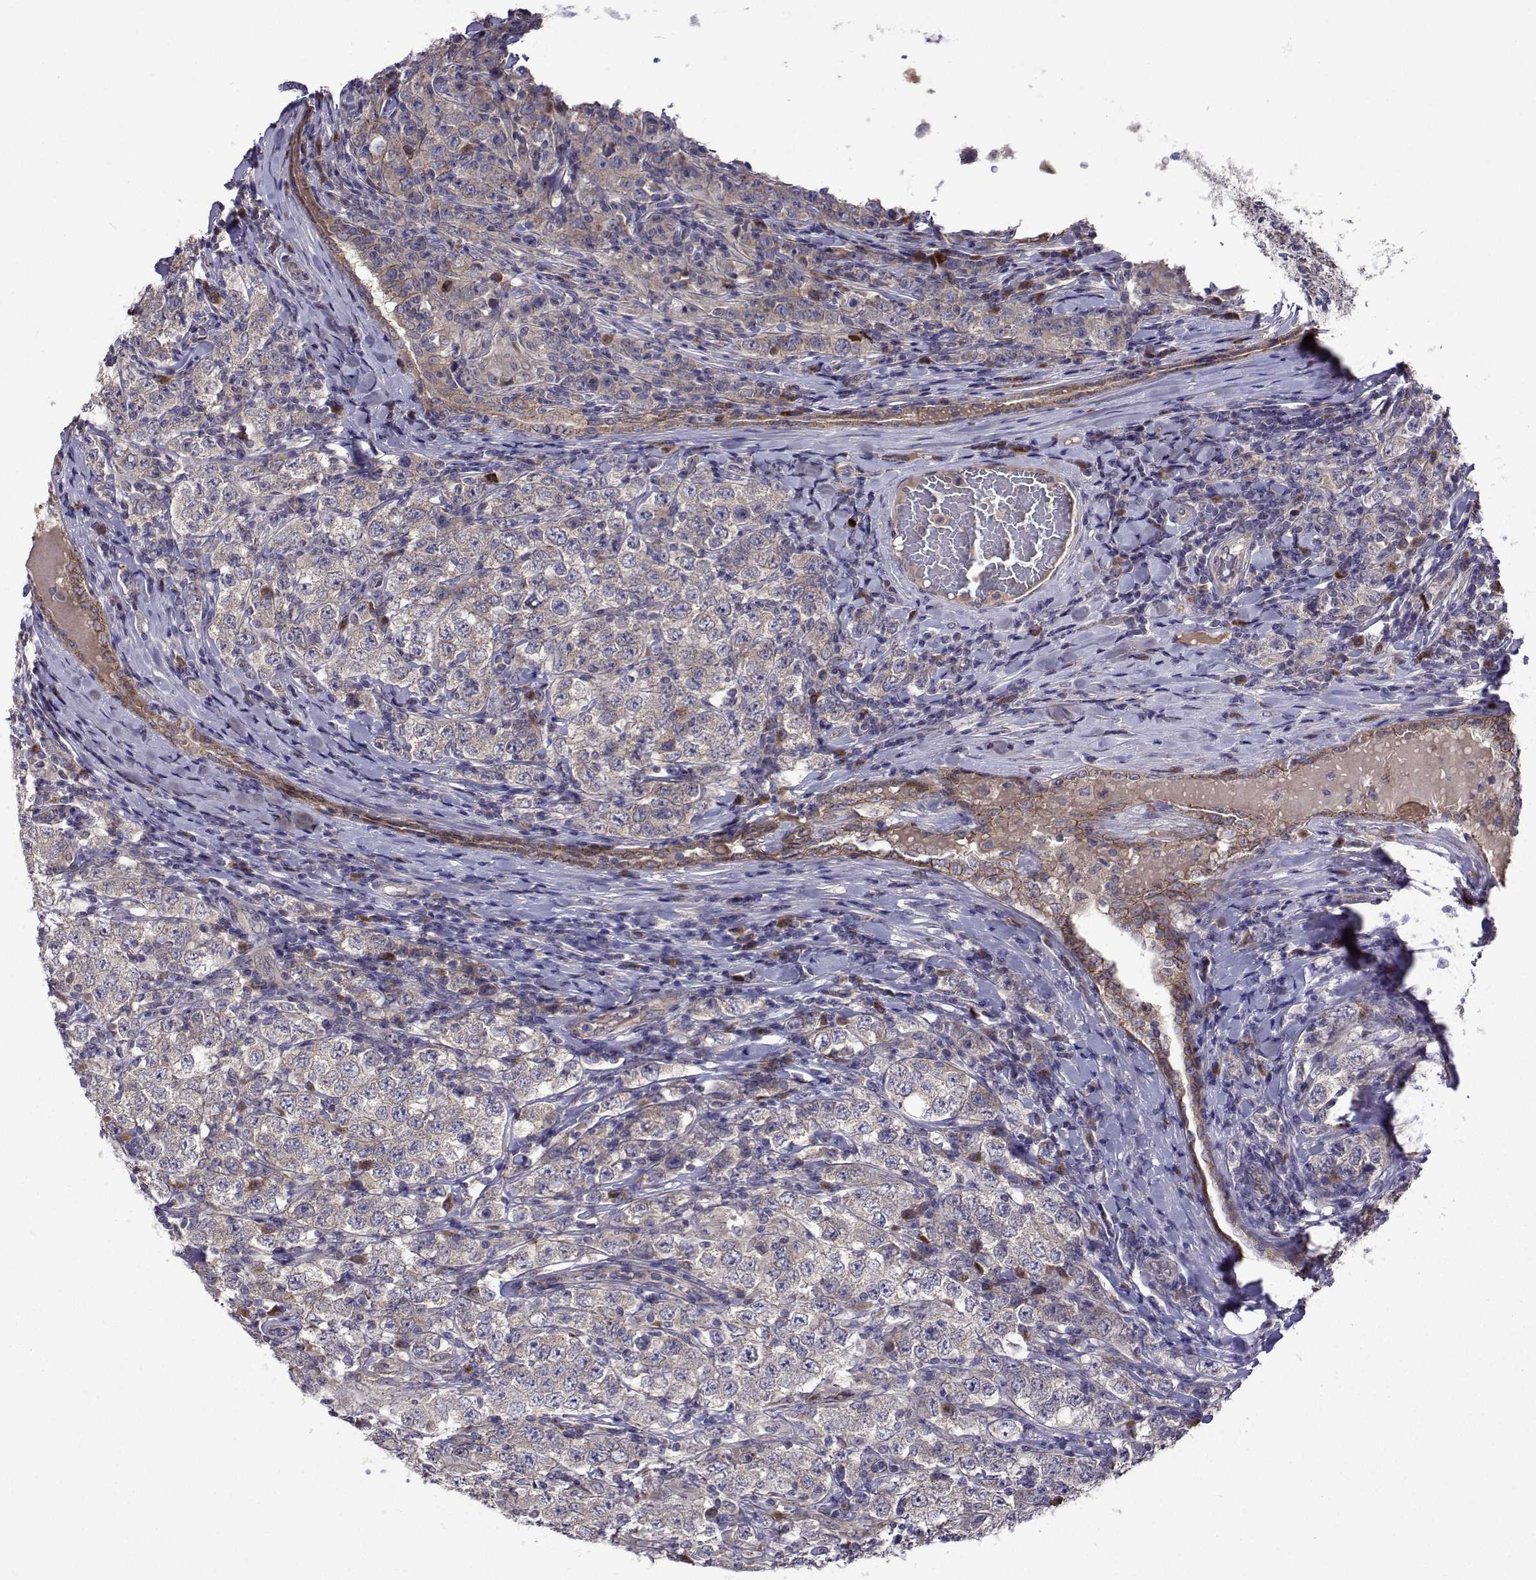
{"staining": {"intensity": "negative", "quantity": "none", "location": "none"}, "tissue": "testis cancer", "cell_type": "Tumor cells", "image_type": "cancer", "snomed": [{"axis": "morphology", "description": "Seminoma, NOS"}, {"axis": "morphology", "description": "Carcinoma, Embryonal, NOS"}, {"axis": "topography", "description": "Testis"}], "caption": "Immunohistochemistry of embryonal carcinoma (testis) displays no positivity in tumor cells.", "gene": "TARBP2", "patient": {"sex": "male", "age": 41}}